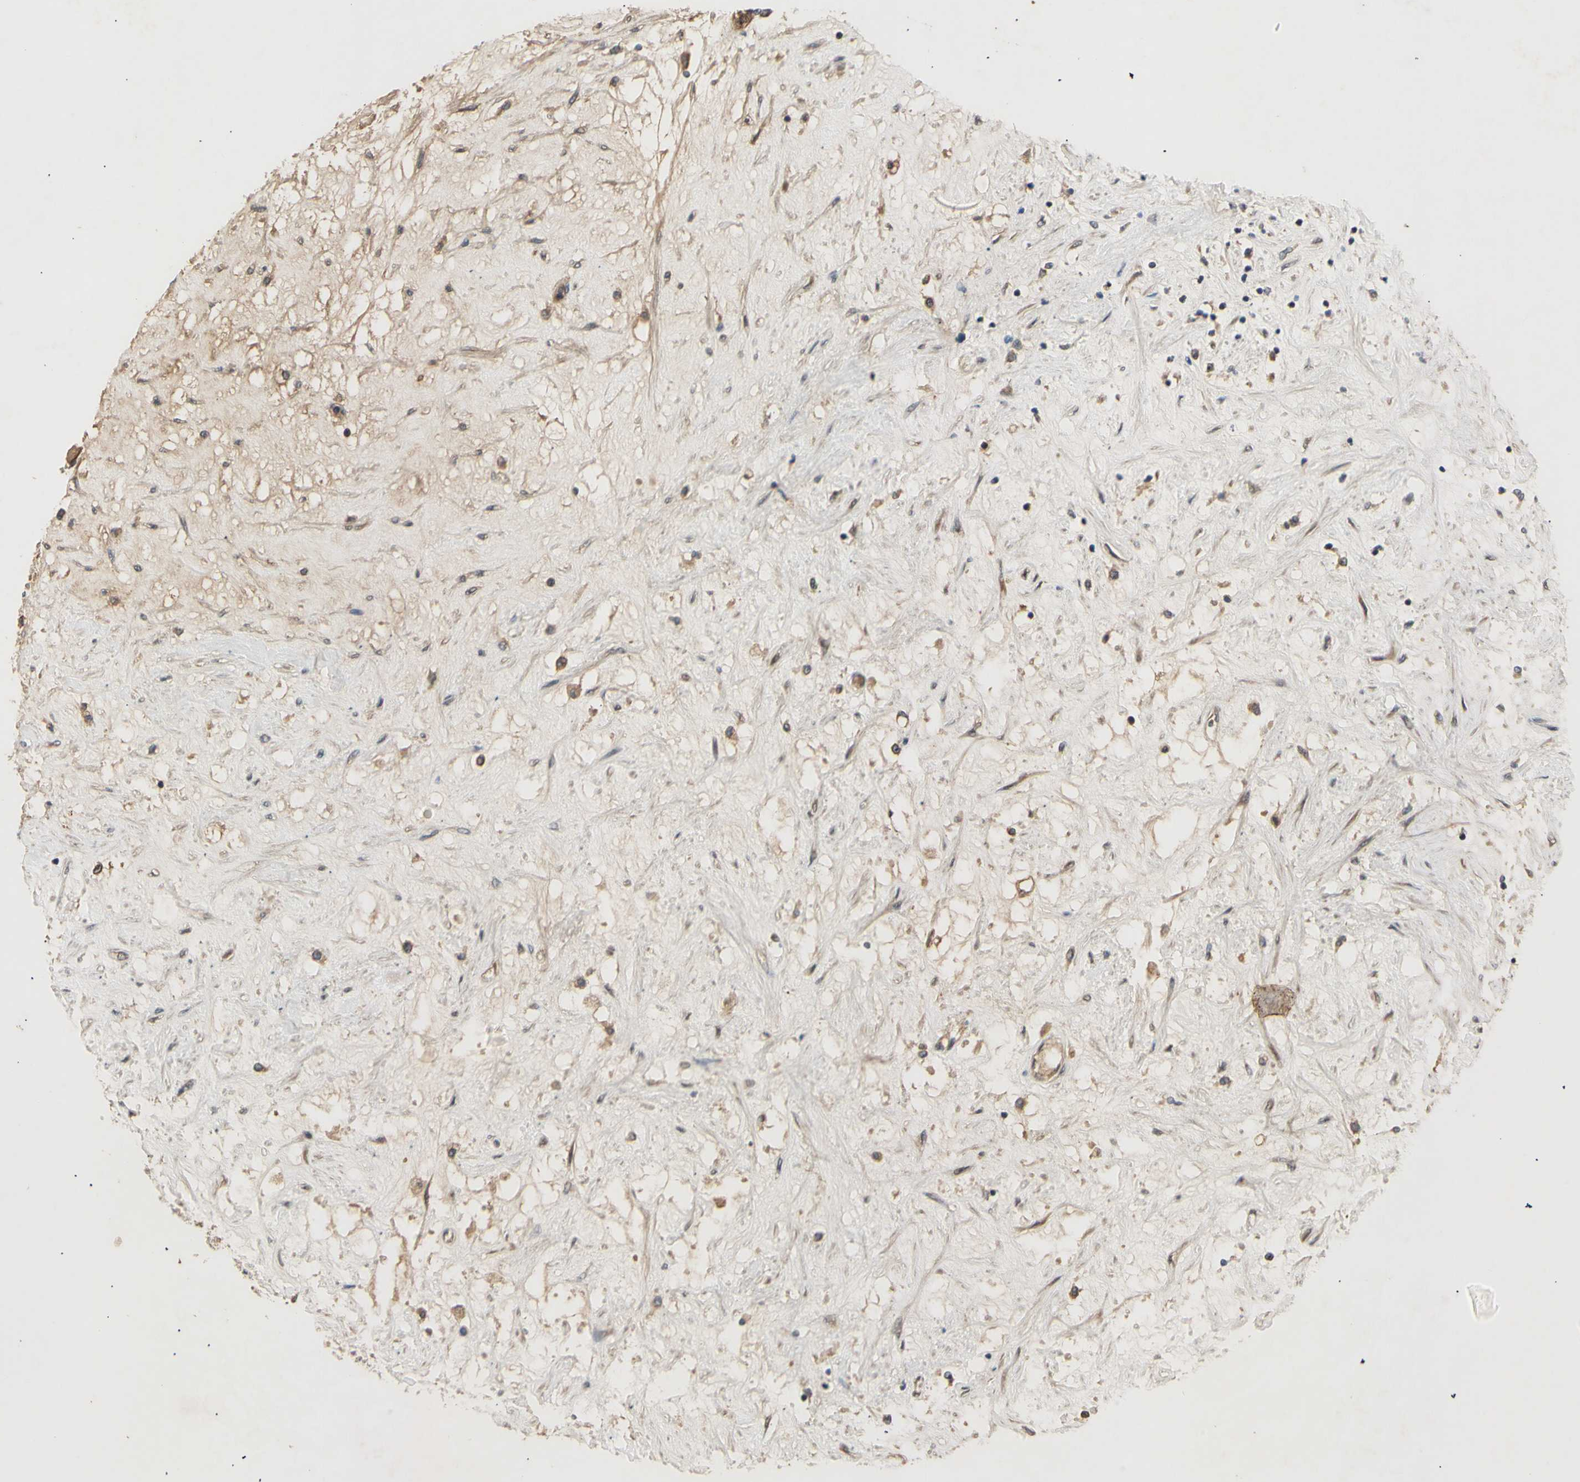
{"staining": {"intensity": "weak", "quantity": ">75%", "location": "cytoplasmic/membranous"}, "tissue": "renal cancer", "cell_type": "Tumor cells", "image_type": "cancer", "snomed": [{"axis": "morphology", "description": "Adenocarcinoma, NOS"}, {"axis": "topography", "description": "Kidney"}], "caption": "Renal cancer stained with a protein marker reveals weak staining in tumor cells.", "gene": "PKN1", "patient": {"sex": "male", "age": 68}}